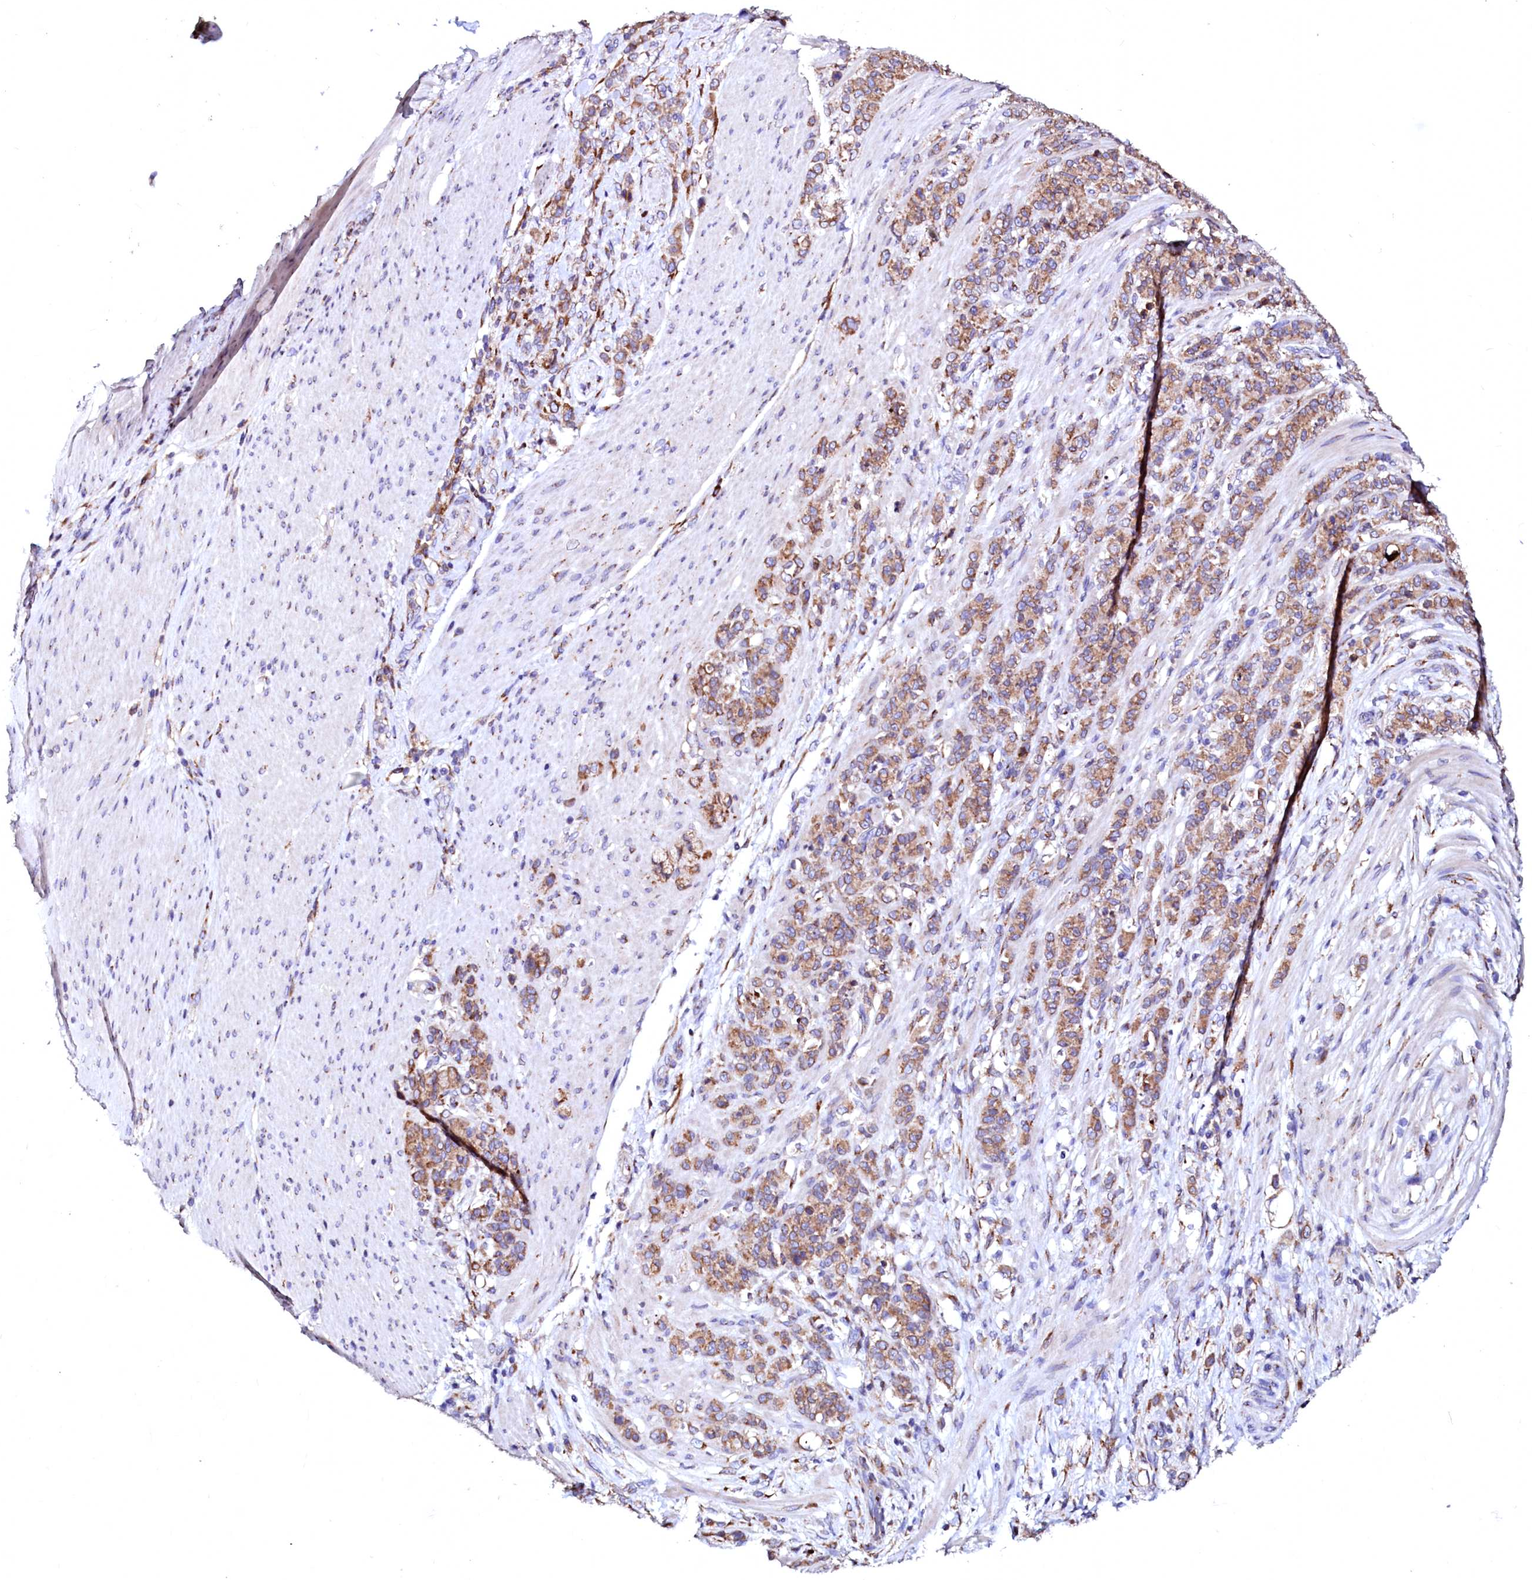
{"staining": {"intensity": "moderate", "quantity": ">75%", "location": "cytoplasmic/membranous"}, "tissue": "stomach cancer", "cell_type": "Tumor cells", "image_type": "cancer", "snomed": [{"axis": "morphology", "description": "Adenocarcinoma, NOS"}, {"axis": "topography", "description": "Stomach"}], "caption": "DAB immunohistochemical staining of human stomach cancer (adenocarcinoma) displays moderate cytoplasmic/membranous protein expression in about >75% of tumor cells.", "gene": "LMAN1", "patient": {"sex": "female", "age": 79}}